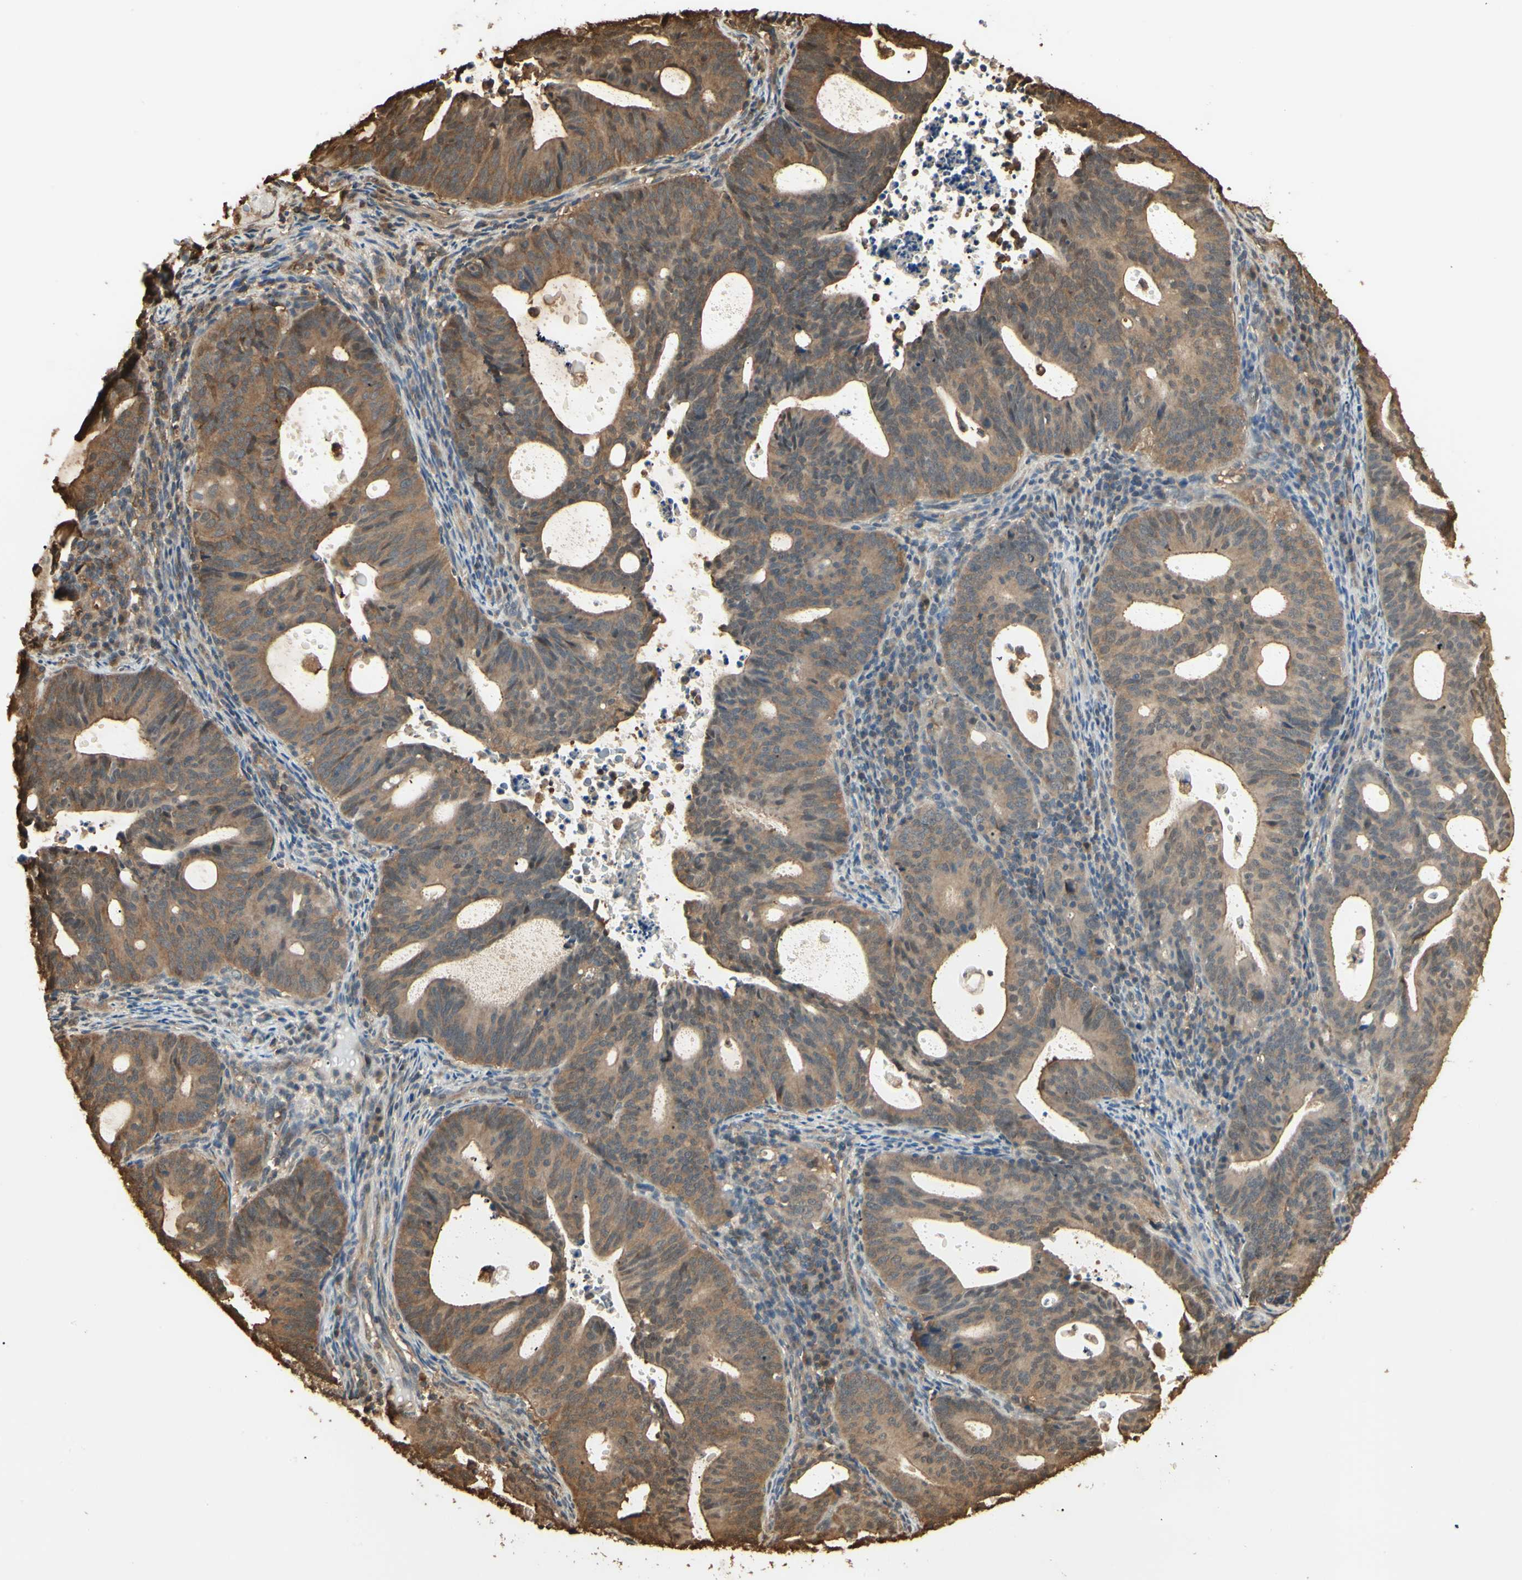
{"staining": {"intensity": "moderate", "quantity": ">75%", "location": "cytoplasmic/membranous"}, "tissue": "endometrial cancer", "cell_type": "Tumor cells", "image_type": "cancer", "snomed": [{"axis": "morphology", "description": "Adenocarcinoma, NOS"}, {"axis": "topography", "description": "Uterus"}], "caption": "Endometrial cancer (adenocarcinoma) stained for a protein (brown) demonstrates moderate cytoplasmic/membranous positive expression in approximately >75% of tumor cells.", "gene": "YWHAE", "patient": {"sex": "female", "age": 83}}